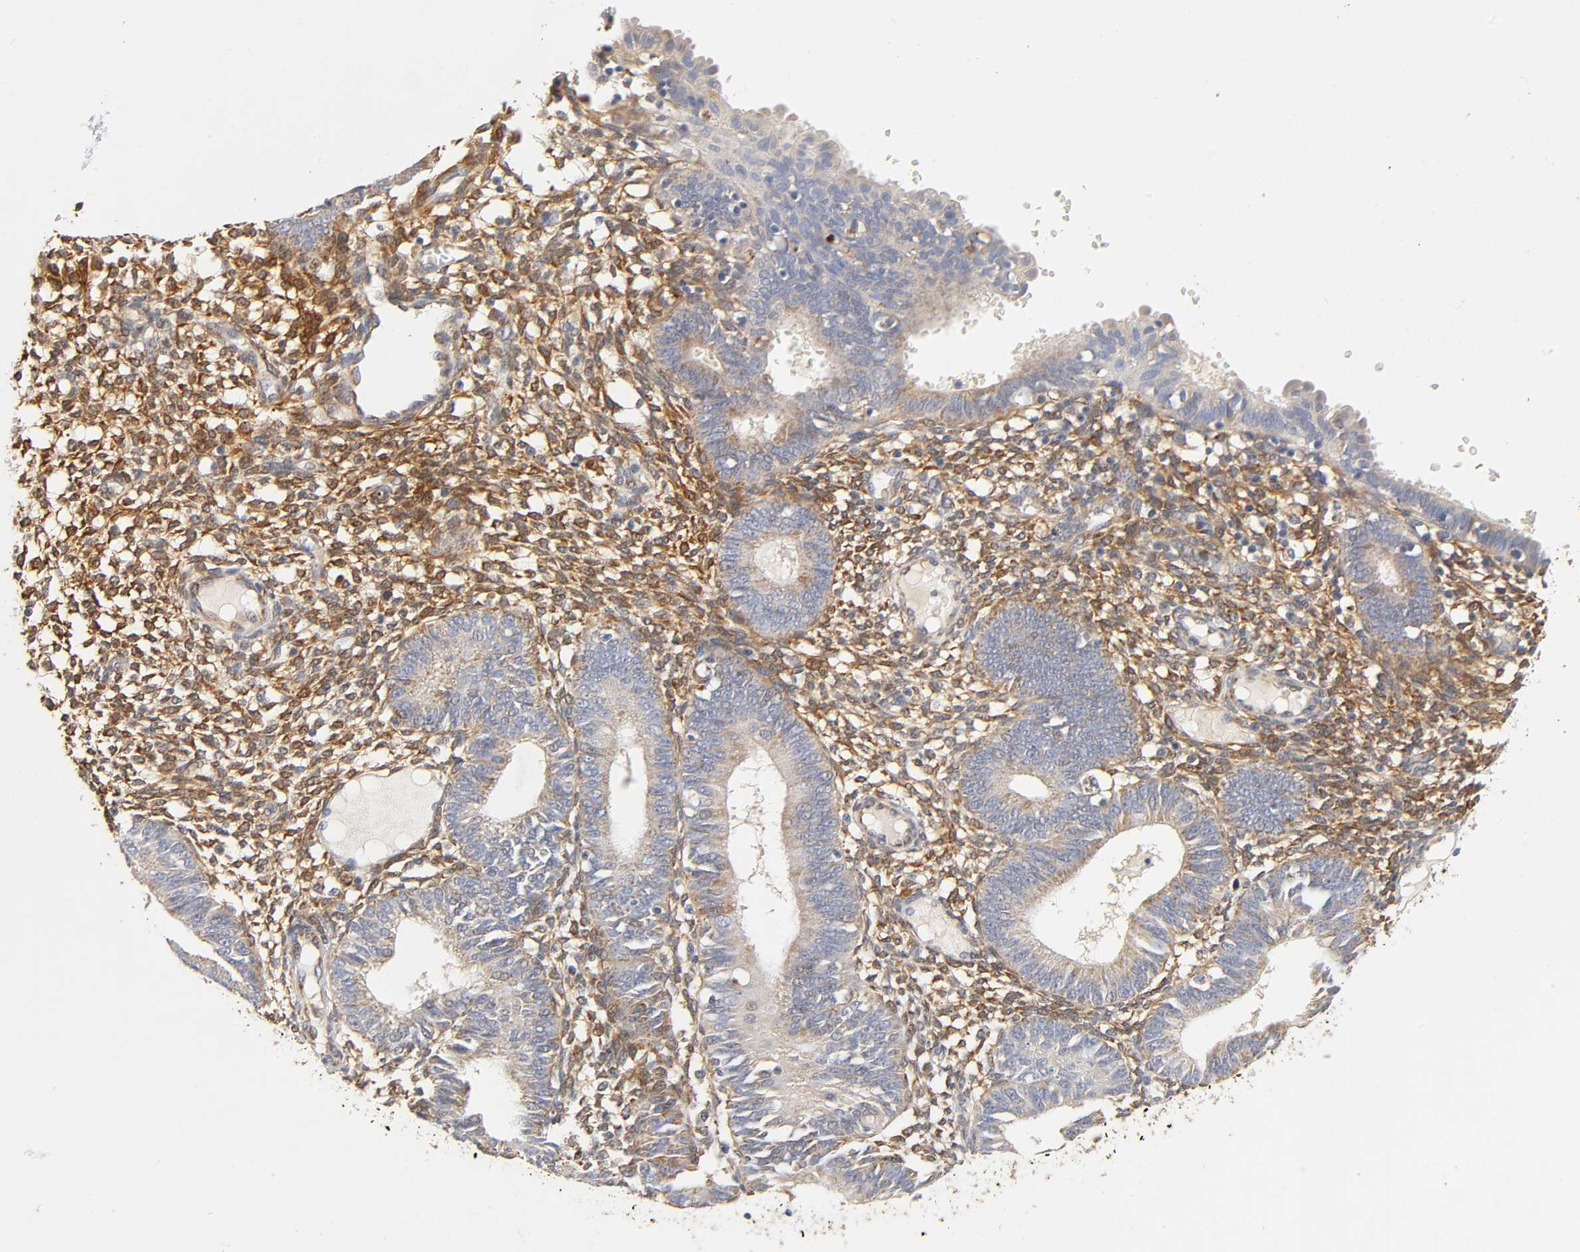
{"staining": {"intensity": "strong", "quantity": "25%-75%", "location": "cytoplasmic/membranous"}, "tissue": "endometrium", "cell_type": "Cells in endometrial stroma", "image_type": "normal", "snomed": [{"axis": "morphology", "description": "Normal tissue, NOS"}, {"axis": "topography", "description": "Endometrium"}], "caption": "A photomicrograph showing strong cytoplasmic/membranous positivity in approximately 25%-75% of cells in endometrial stroma in normal endometrium, as visualized by brown immunohistochemical staining.", "gene": "ISG15", "patient": {"sex": "female", "age": 61}}